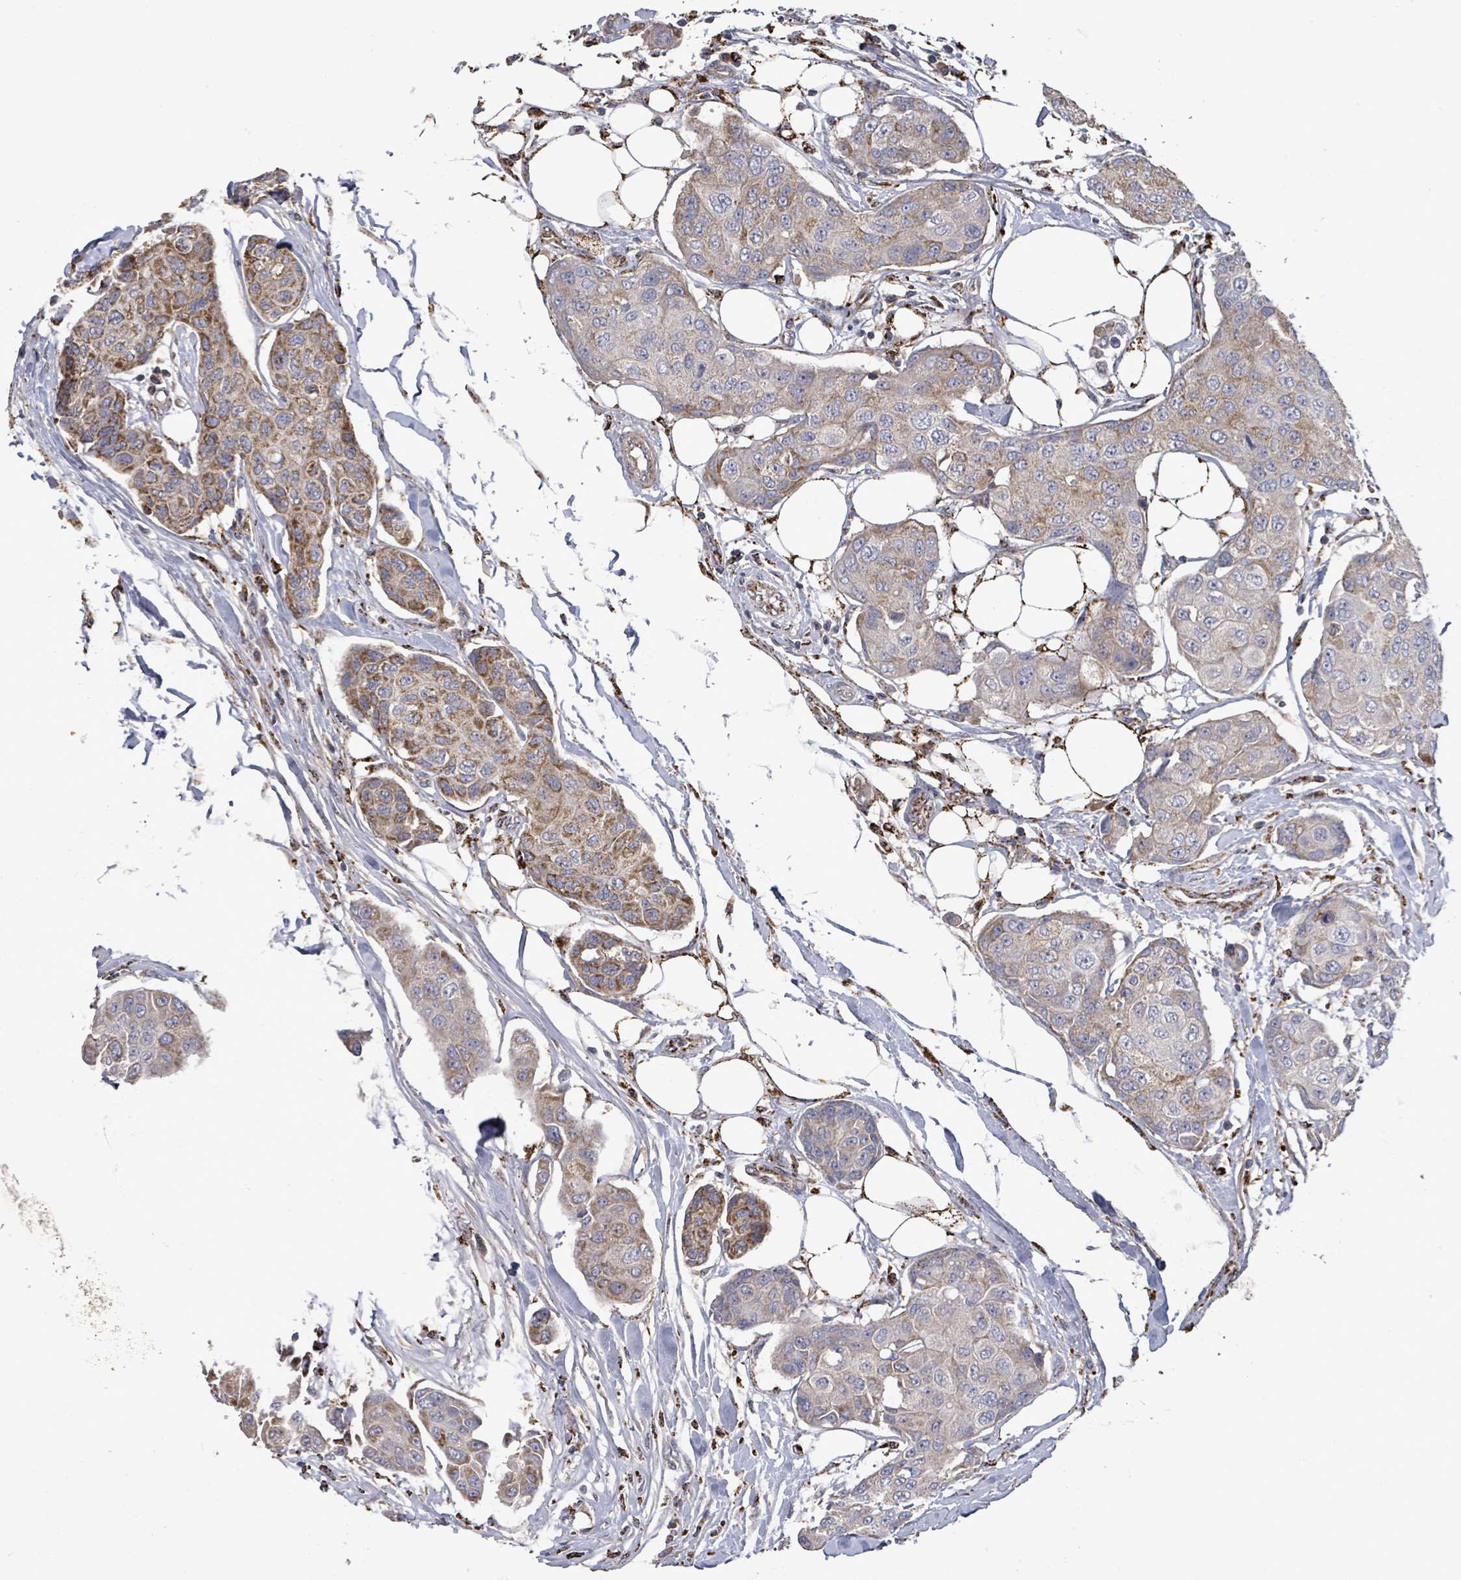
{"staining": {"intensity": "moderate", "quantity": "25%-75%", "location": "cytoplasmic/membranous"}, "tissue": "breast cancer", "cell_type": "Tumor cells", "image_type": "cancer", "snomed": [{"axis": "morphology", "description": "Duct carcinoma"}, {"axis": "topography", "description": "Breast"}, {"axis": "topography", "description": "Lymph node"}], "caption": "Human breast cancer stained for a protein (brown) exhibits moderate cytoplasmic/membranous positive positivity in about 25%-75% of tumor cells.", "gene": "MTMR12", "patient": {"sex": "female", "age": 80}}